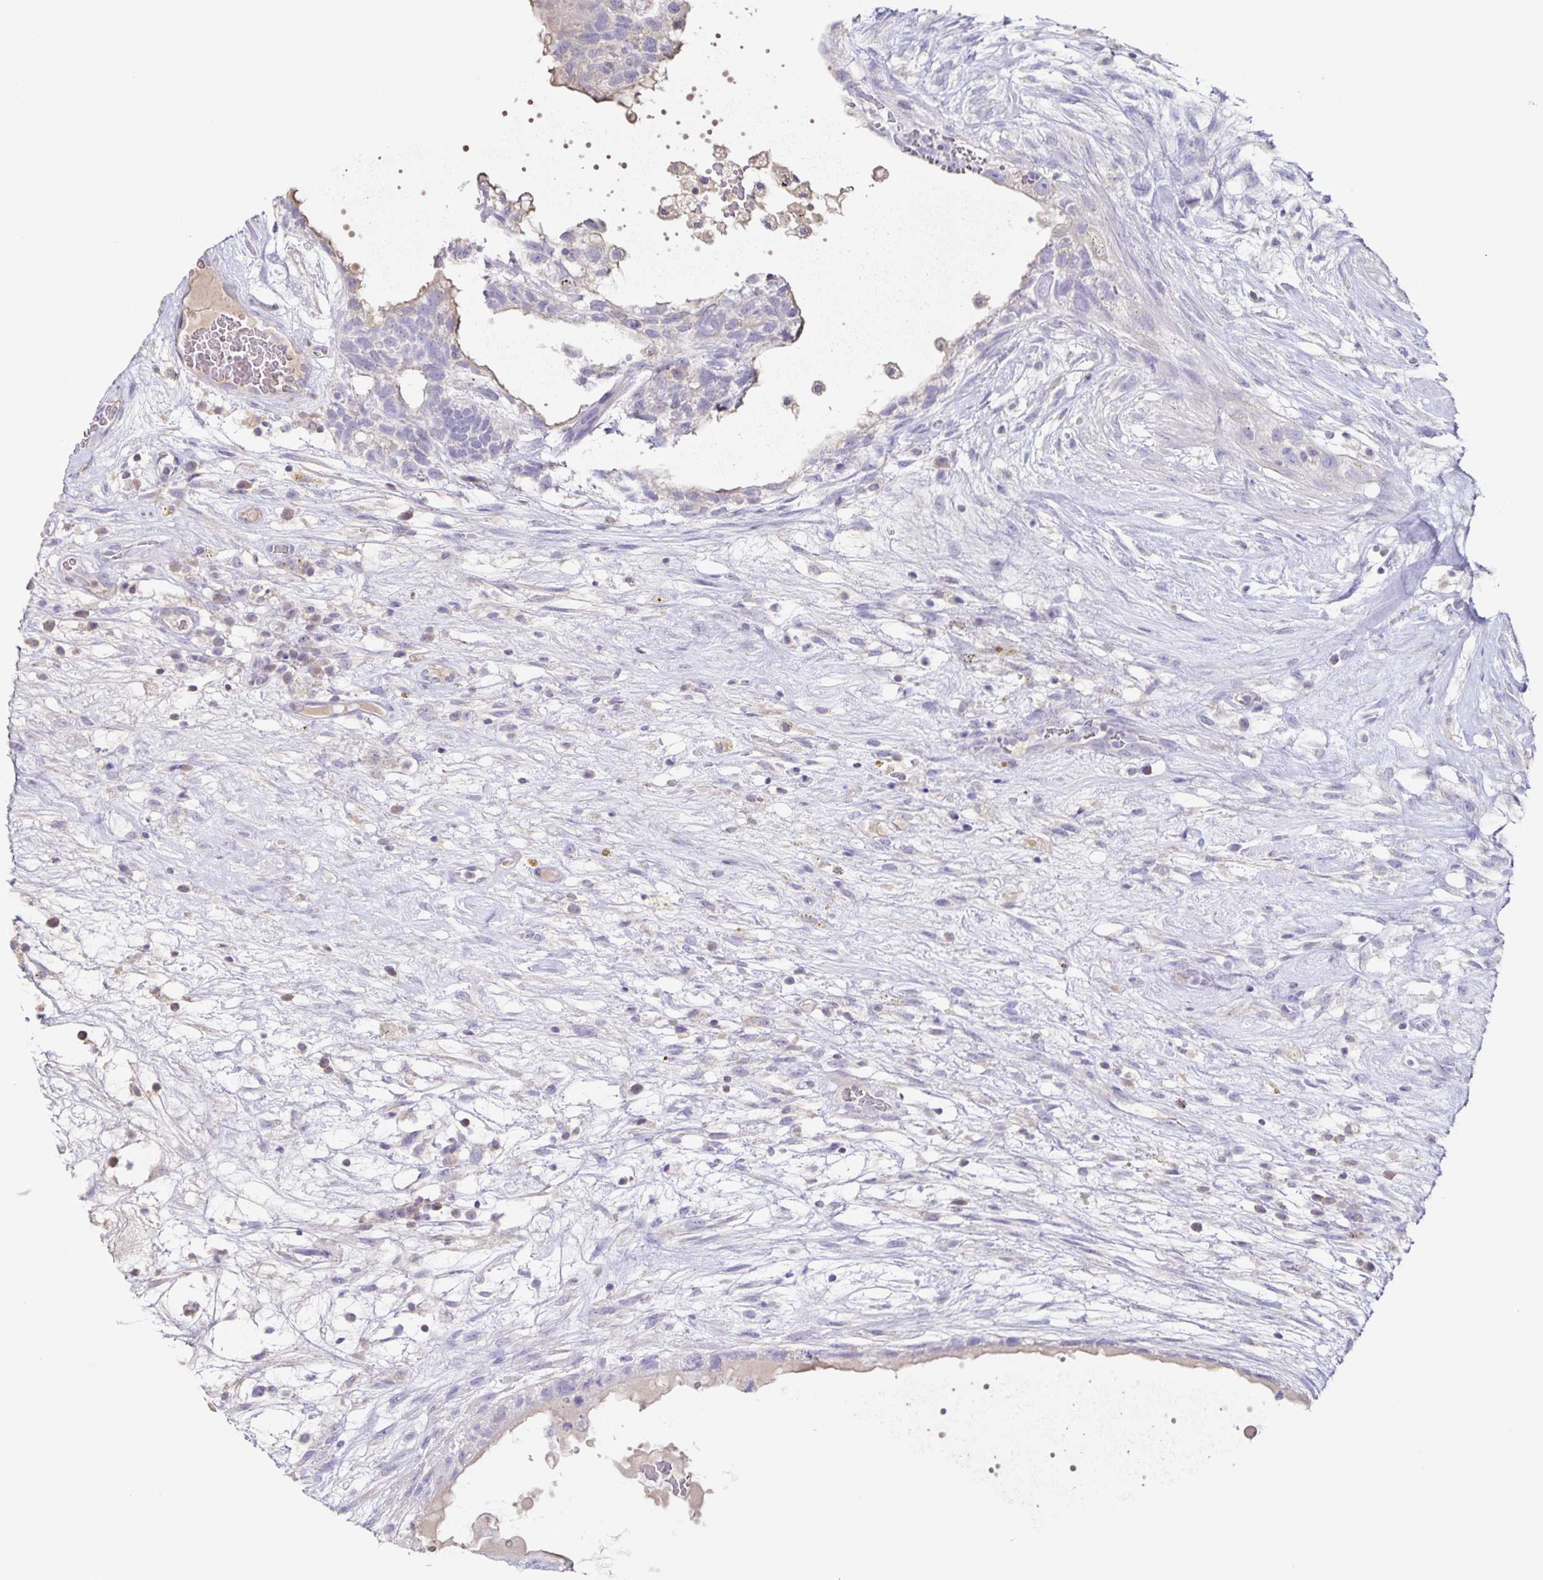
{"staining": {"intensity": "negative", "quantity": "none", "location": "none"}, "tissue": "testis cancer", "cell_type": "Tumor cells", "image_type": "cancer", "snomed": [{"axis": "morphology", "description": "Normal tissue, NOS"}, {"axis": "morphology", "description": "Carcinoma, Embryonal, NOS"}, {"axis": "topography", "description": "Testis"}], "caption": "Human embryonal carcinoma (testis) stained for a protein using immunohistochemistry exhibits no positivity in tumor cells.", "gene": "RPL36A", "patient": {"sex": "male", "age": 32}}